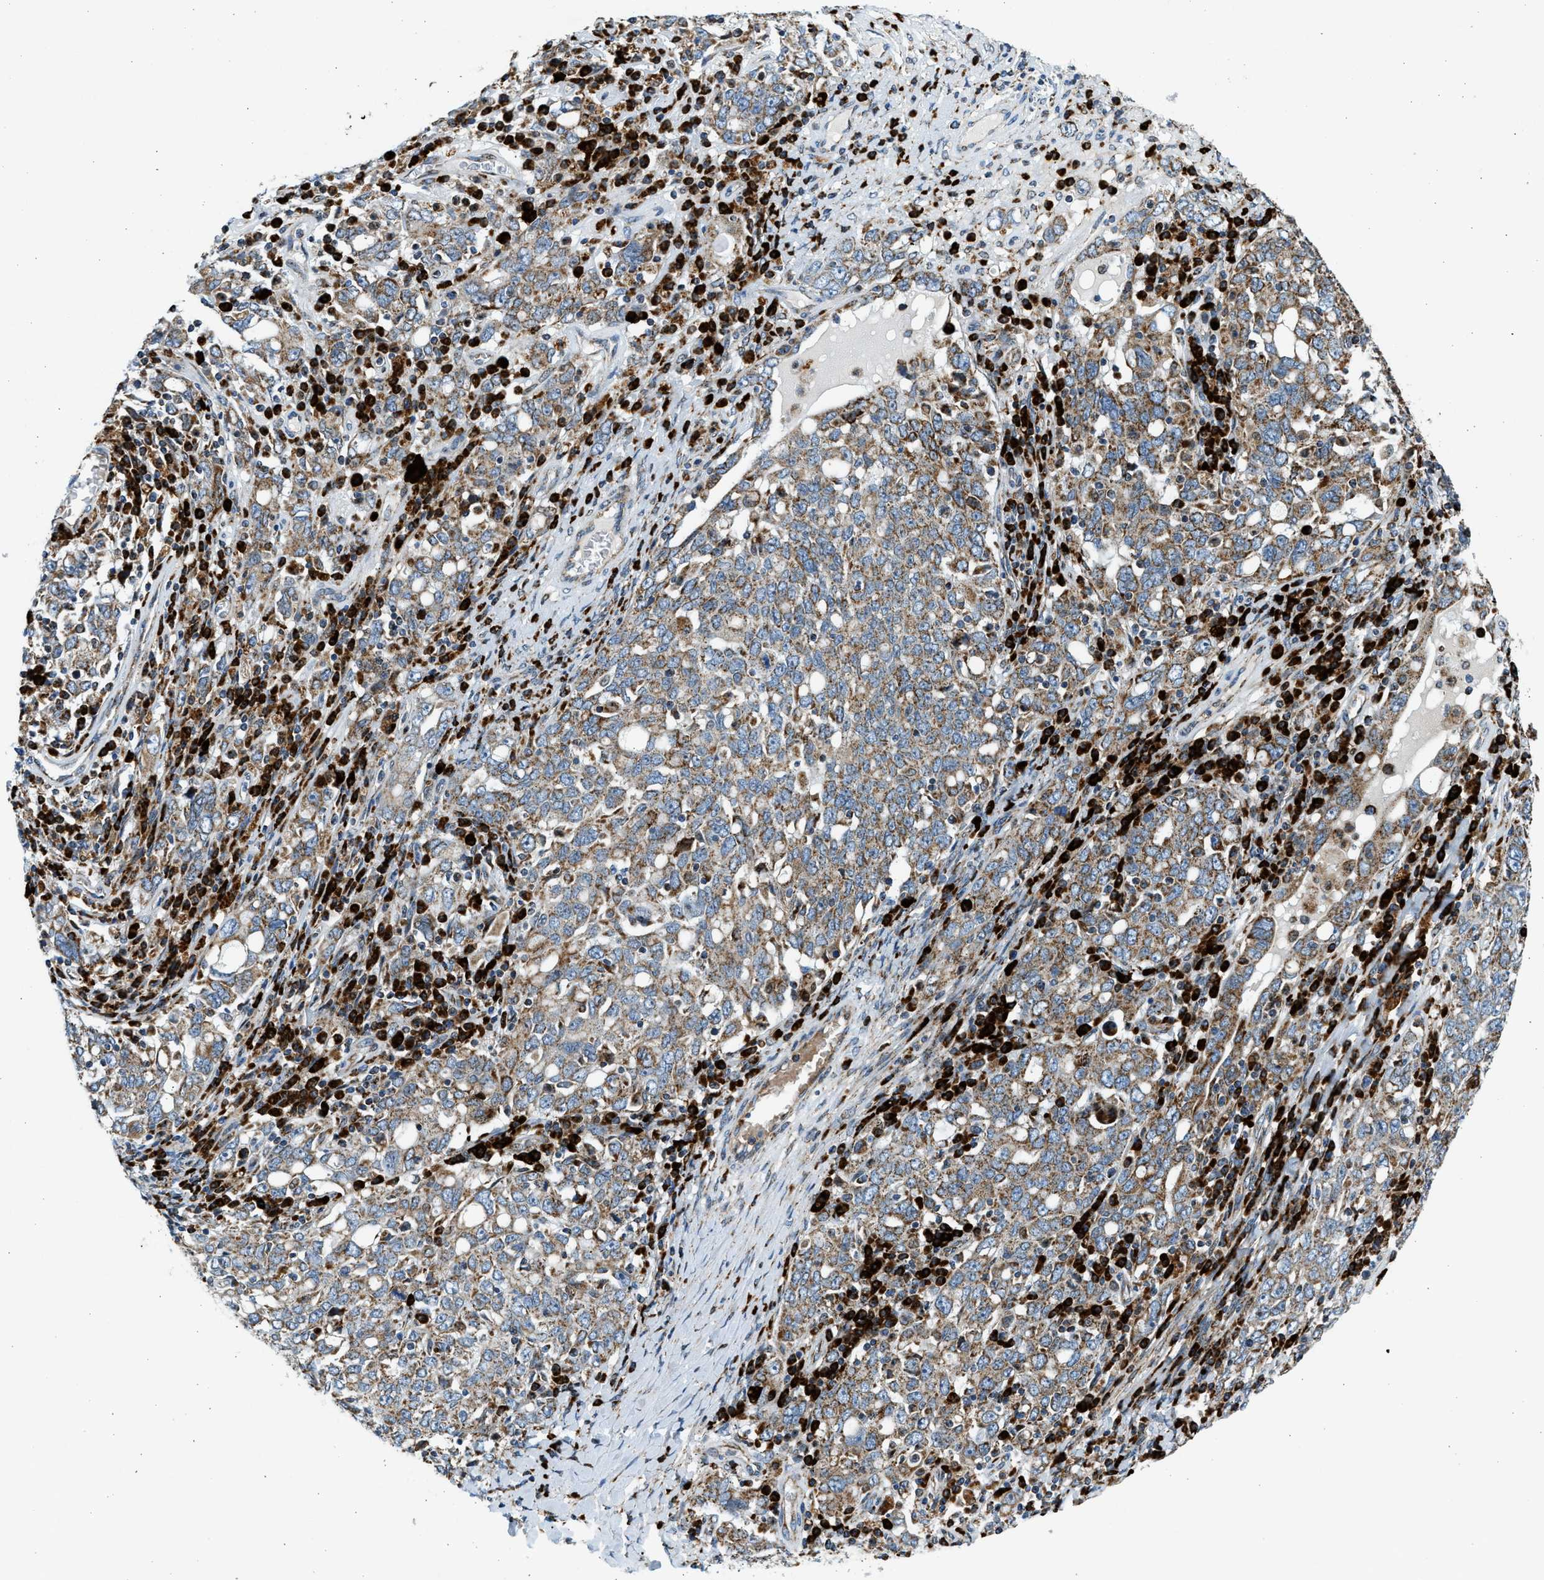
{"staining": {"intensity": "moderate", "quantity": ">75%", "location": "cytoplasmic/membranous"}, "tissue": "ovarian cancer", "cell_type": "Tumor cells", "image_type": "cancer", "snomed": [{"axis": "morphology", "description": "Carcinoma, endometroid"}, {"axis": "topography", "description": "Ovary"}], "caption": "Ovarian cancer (endometroid carcinoma) tissue exhibits moderate cytoplasmic/membranous staining in about >75% of tumor cells, visualized by immunohistochemistry. (Stains: DAB (3,3'-diaminobenzidine) in brown, nuclei in blue, Microscopy: brightfield microscopy at high magnification).", "gene": "KCNMB3", "patient": {"sex": "female", "age": 62}}